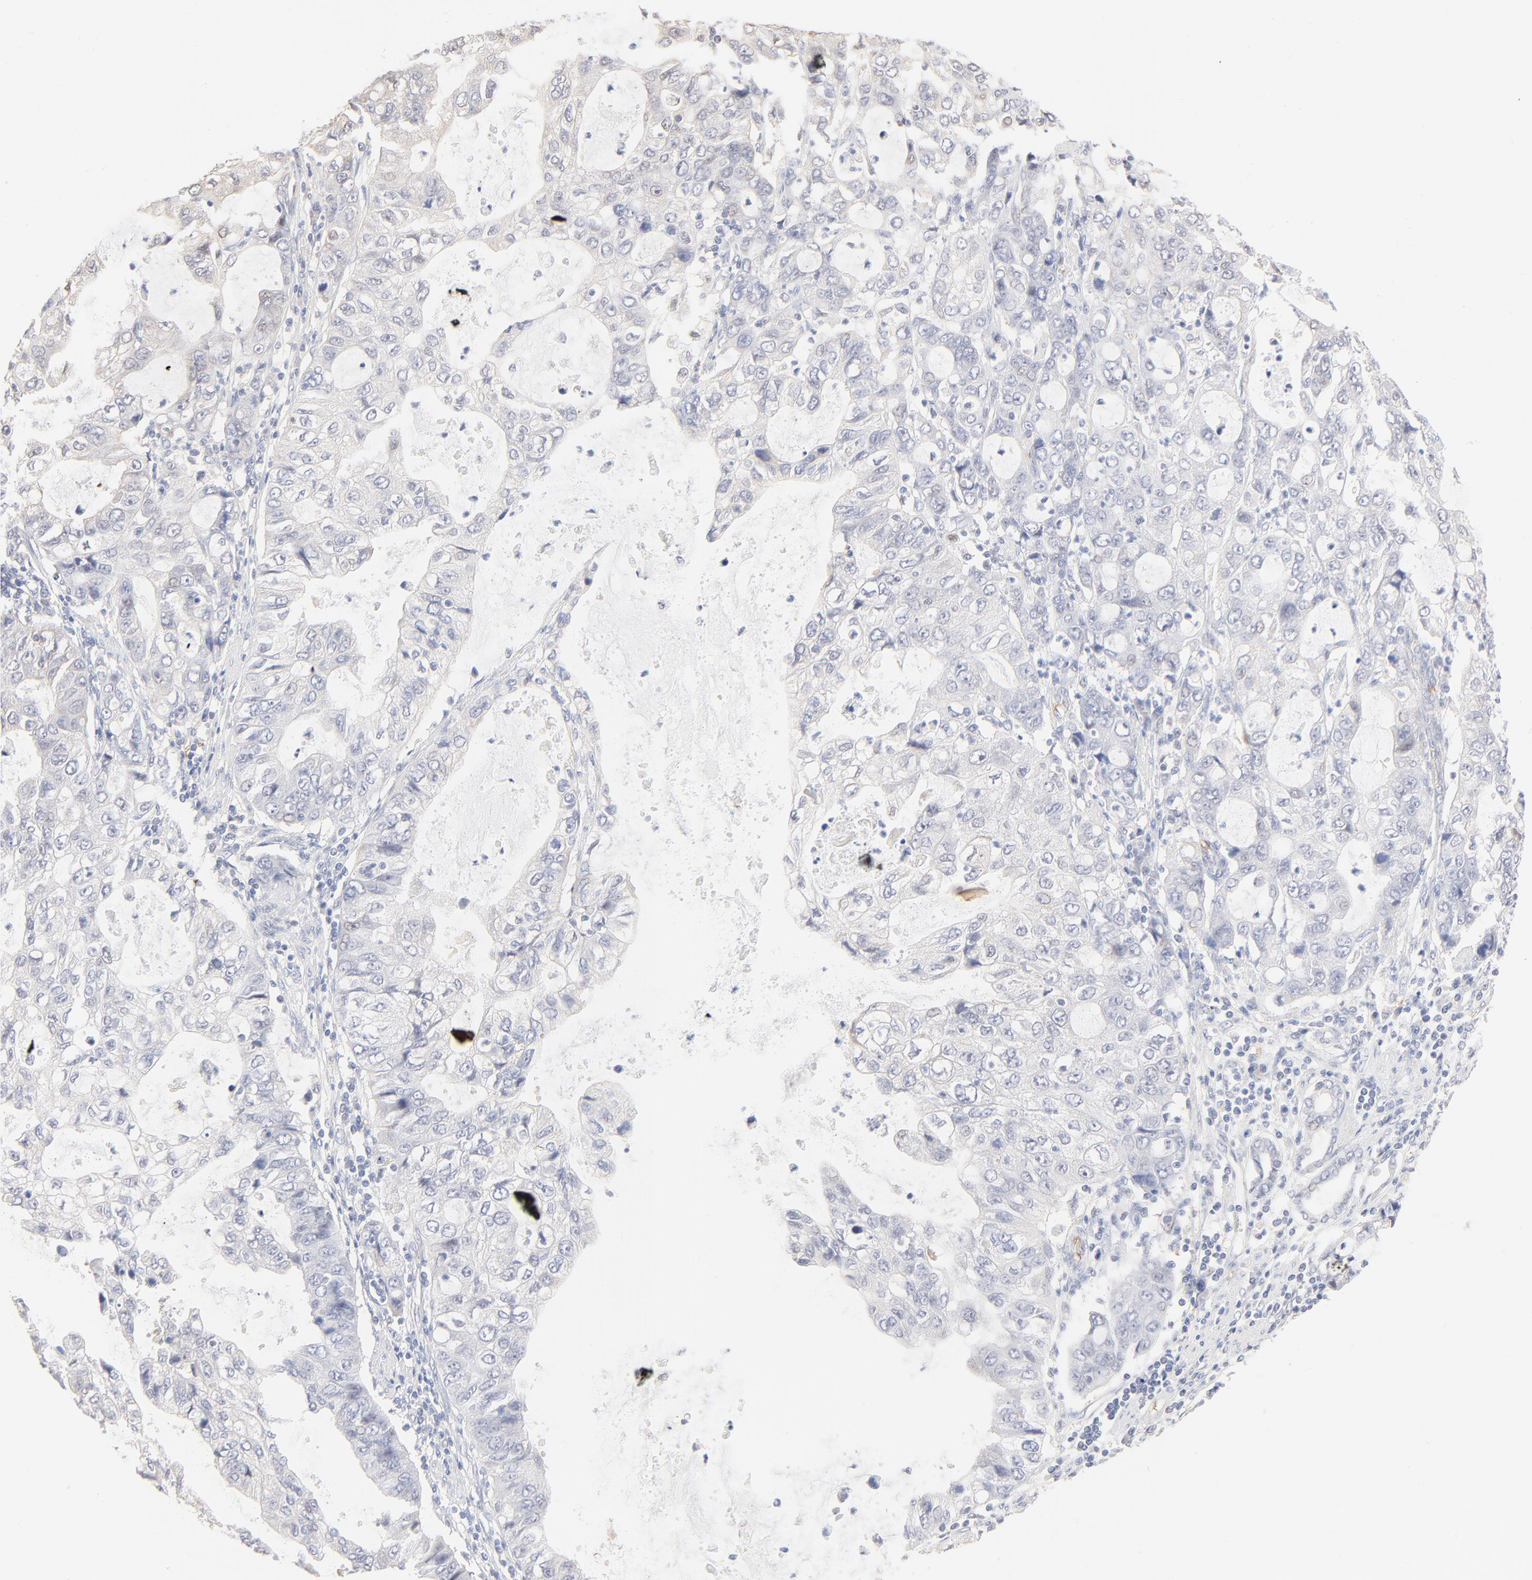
{"staining": {"intensity": "negative", "quantity": "none", "location": "none"}, "tissue": "stomach cancer", "cell_type": "Tumor cells", "image_type": "cancer", "snomed": [{"axis": "morphology", "description": "Adenocarcinoma, NOS"}, {"axis": "topography", "description": "Stomach, upper"}], "caption": "A histopathology image of stomach cancer (adenocarcinoma) stained for a protein displays no brown staining in tumor cells.", "gene": "SPTB", "patient": {"sex": "female", "age": 52}}